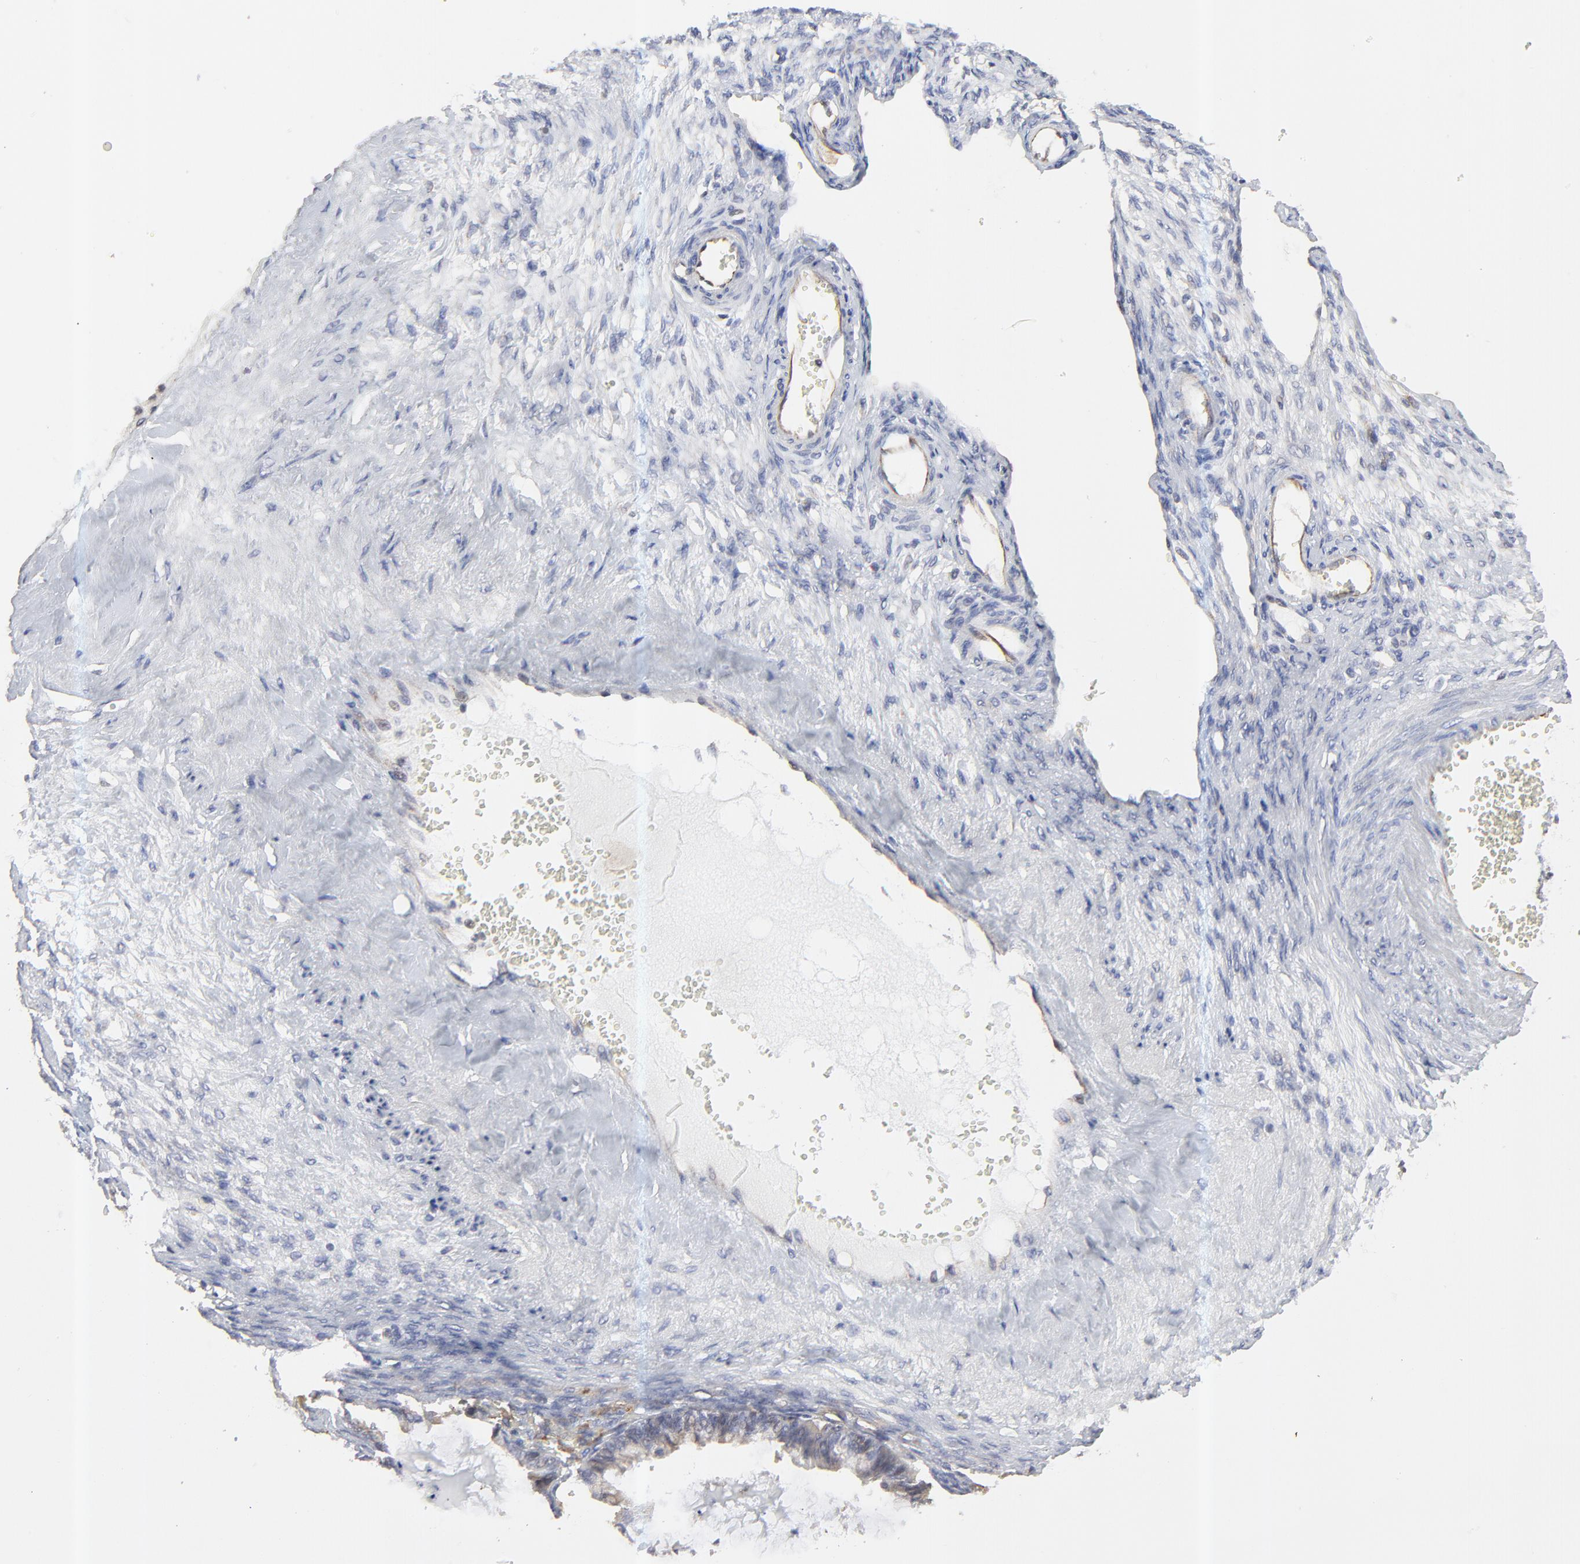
{"staining": {"intensity": "moderate", "quantity": ">75%", "location": "cytoplasmic/membranous"}, "tissue": "ovarian cancer", "cell_type": "Tumor cells", "image_type": "cancer", "snomed": [{"axis": "morphology", "description": "Cystadenocarcinoma, mucinous, NOS"}, {"axis": "topography", "description": "Ovary"}], "caption": "Ovarian cancer (mucinous cystadenocarcinoma) tissue displays moderate cytoplasmic/membranous positivity in approximately >75% of tumor cells", "gene": "RAB9A", "patient": {"sex": "female", "age": 57}}